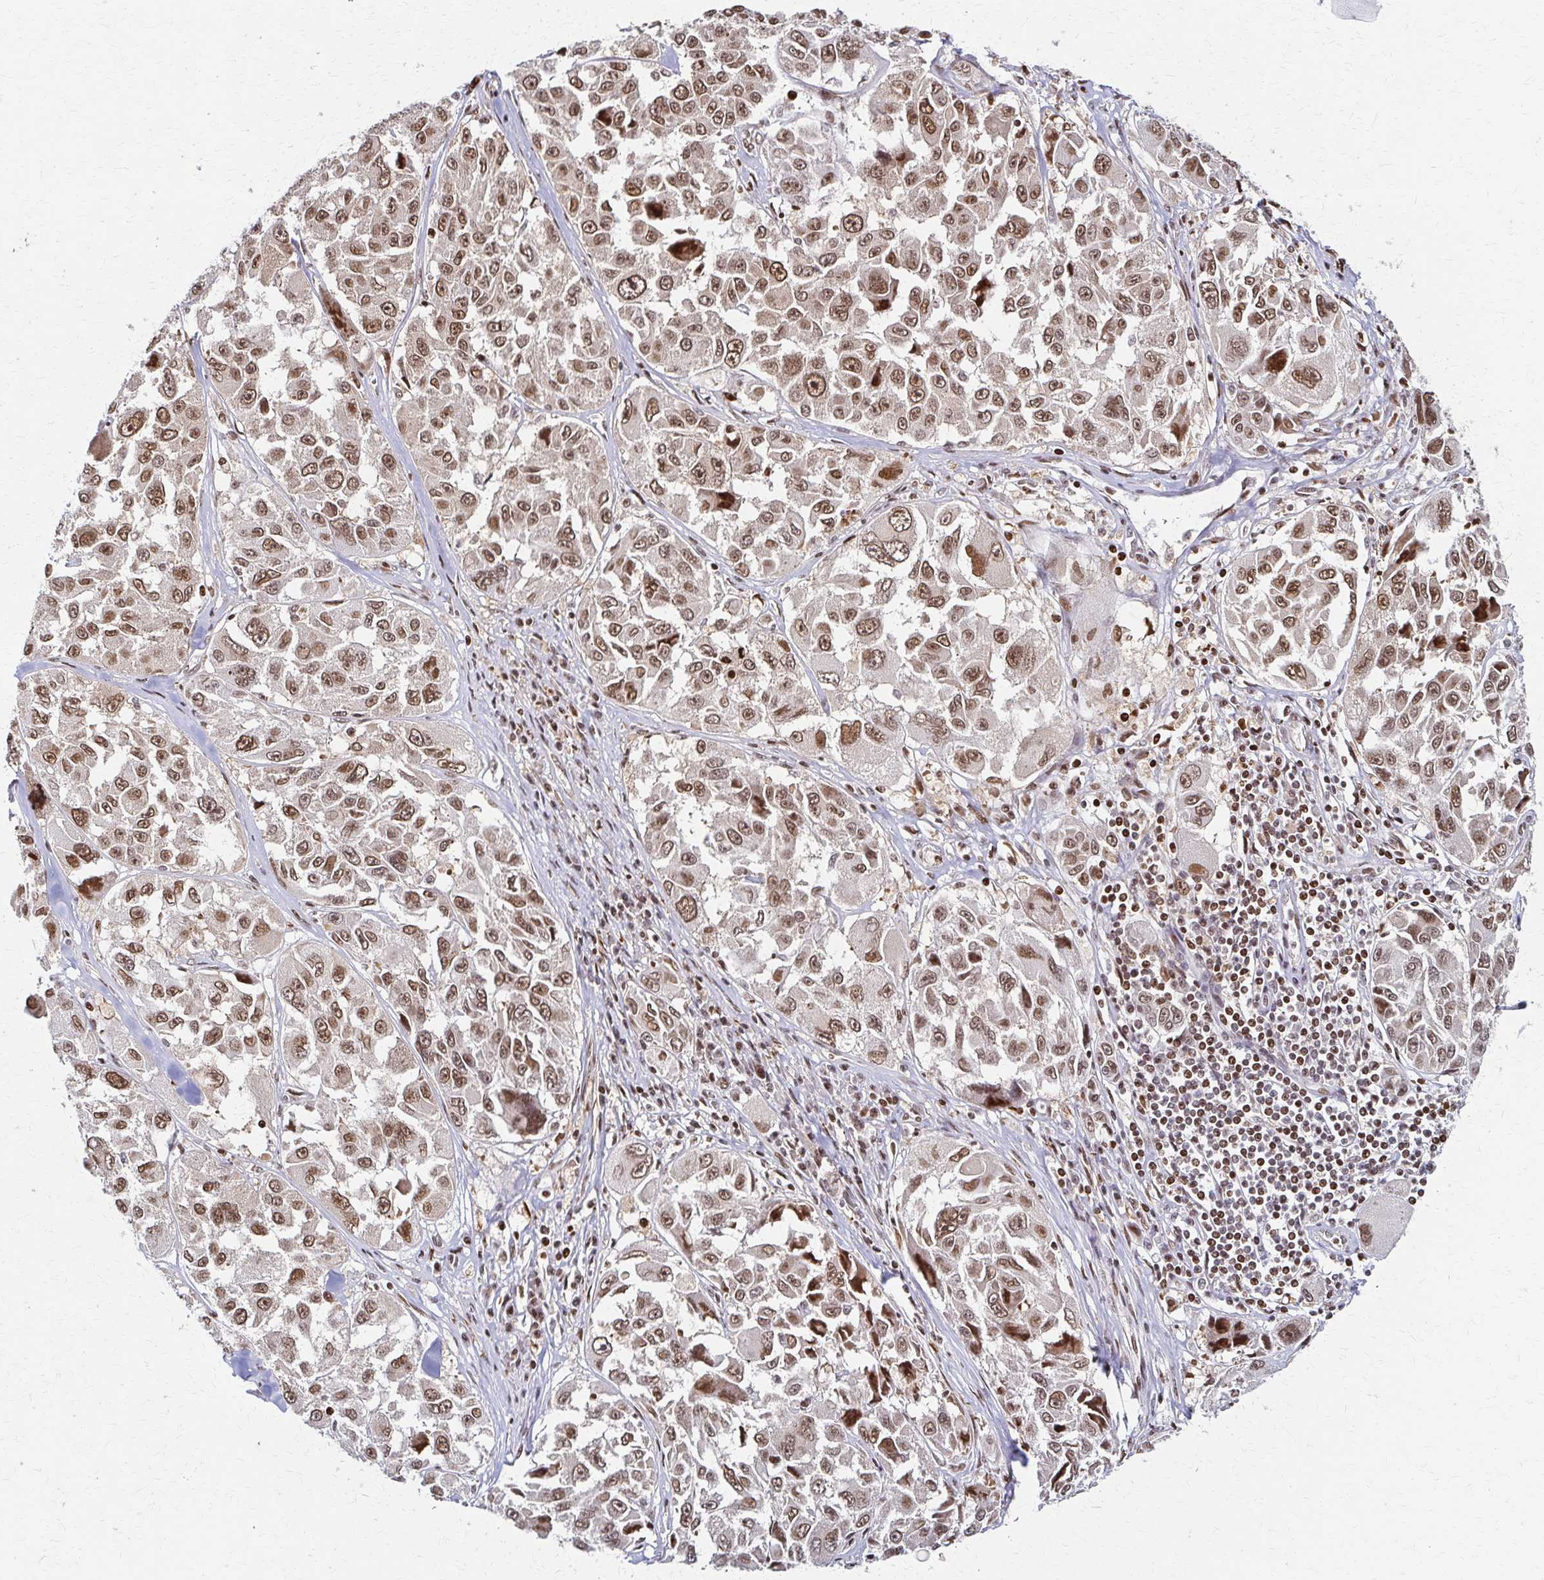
{"staining": {"intensity": "moderate", "quantity": ">75%", "location": "nuclear"}, "tissue": "melanoma", "cell_type": "Tumor cells", "image_type": "cancer", "snomed": [{"axis": "morphology", "description": "Malignant melanoma, NOS"}, {"axis": "topography", "description": "Skin"}], "caption": "Melanoma stained with a protein marker demonstrates moderate staining in tumor cells.", "gene": "PSMD7", "patient": {"sex": "female", "age": 66}}